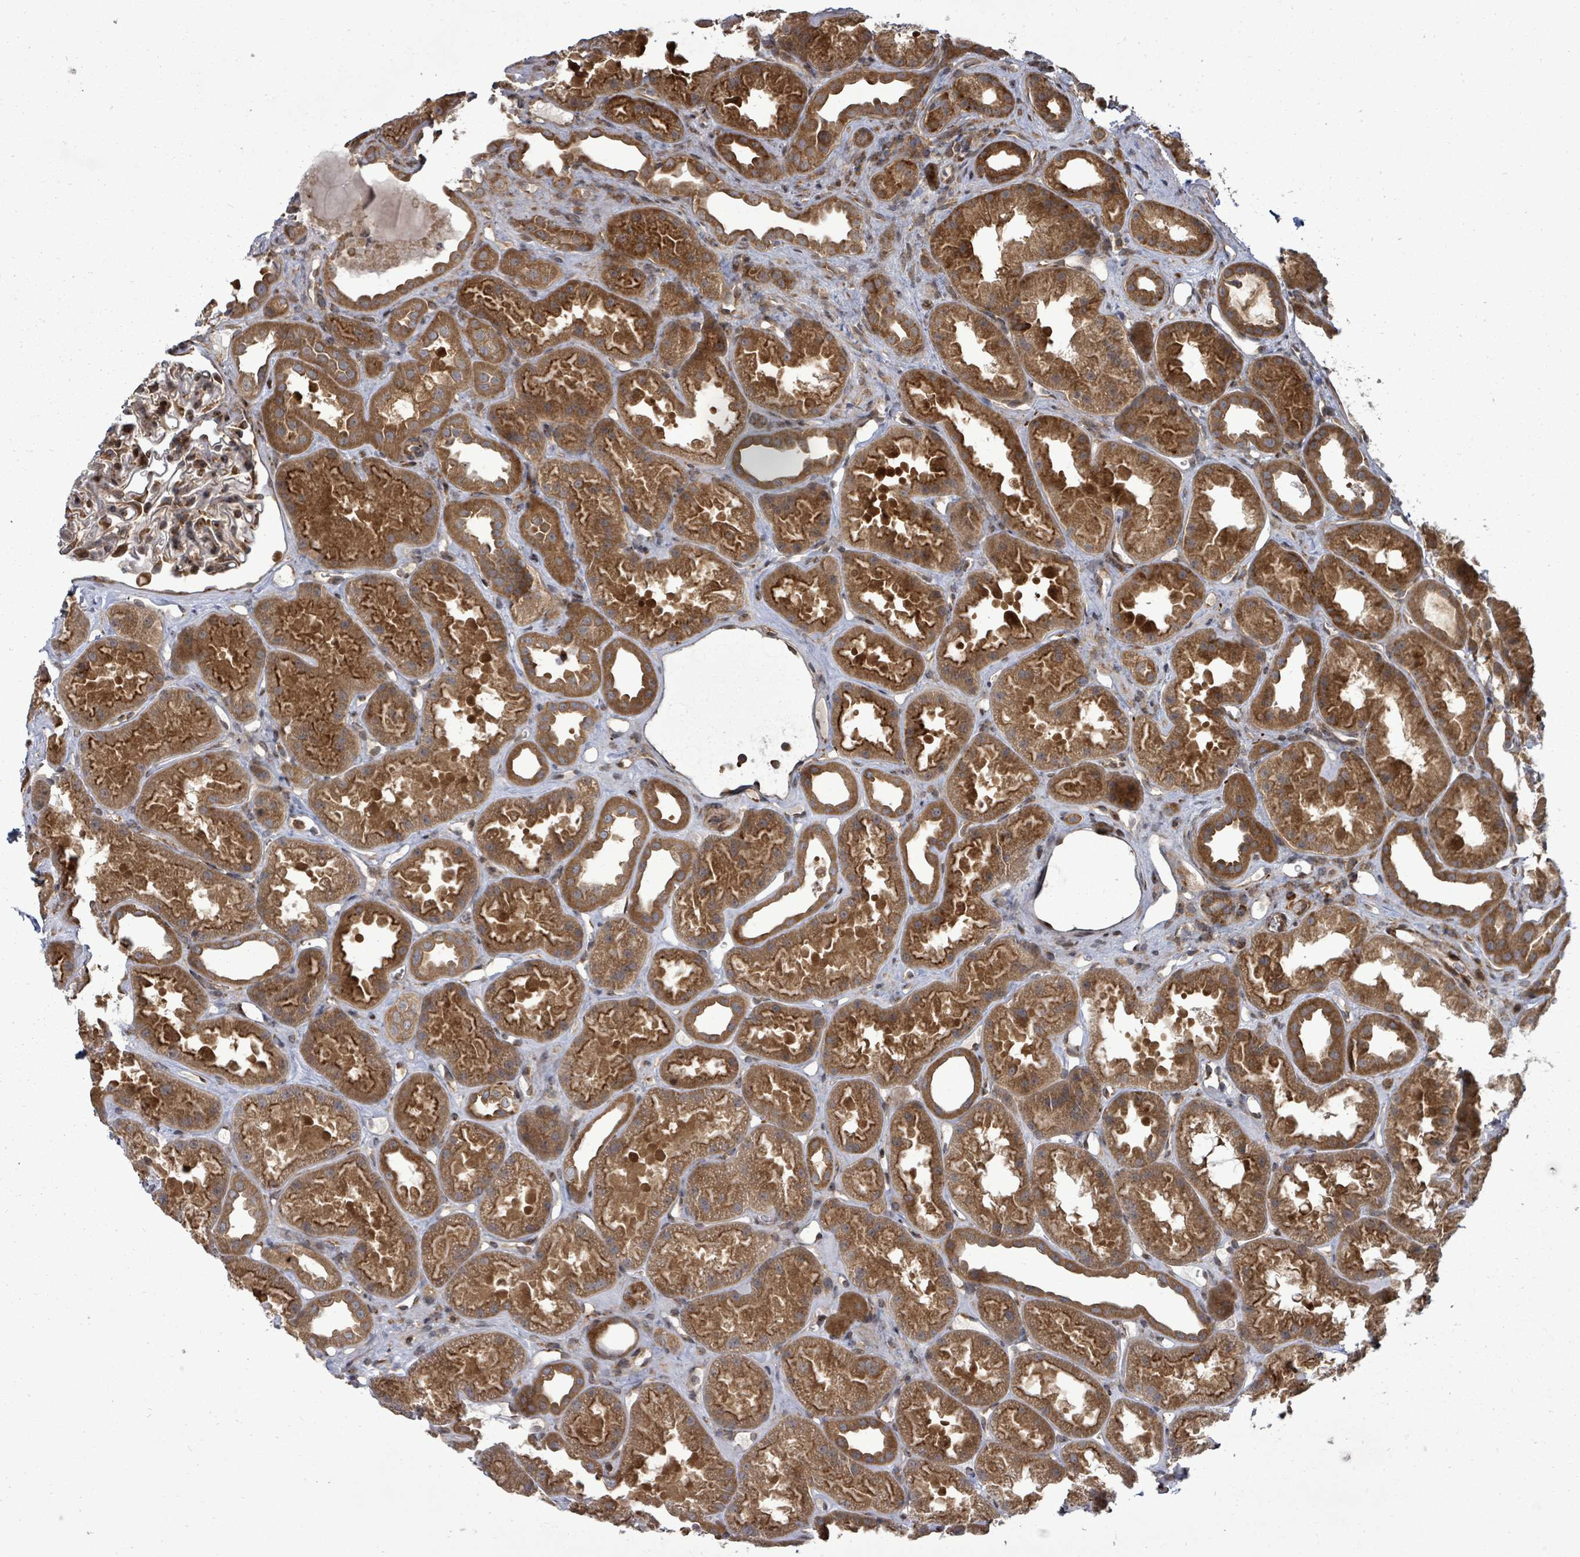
{"staining": {"intensity": "moderate", "quantity": "25%-75%", "location": "cytoplasmic/membranous"}, "tissue": "kidney", "cell_type": "Cells in glomeruli", "image_type": "normal", "snomed": [{"axis": "morphology", "description": "Normal tissue, NOS"}, {"axis": "topography", "description": "Kidney"}], "caption": "This photomicrograph reveals IHC staining of normal kidney, with medium moderate cytoplasmic/membranous staining in about 25%-75% of cells in glomeruli.", "gene": "EIF3CL", "patient": {"sex": "male", "age": 61}}